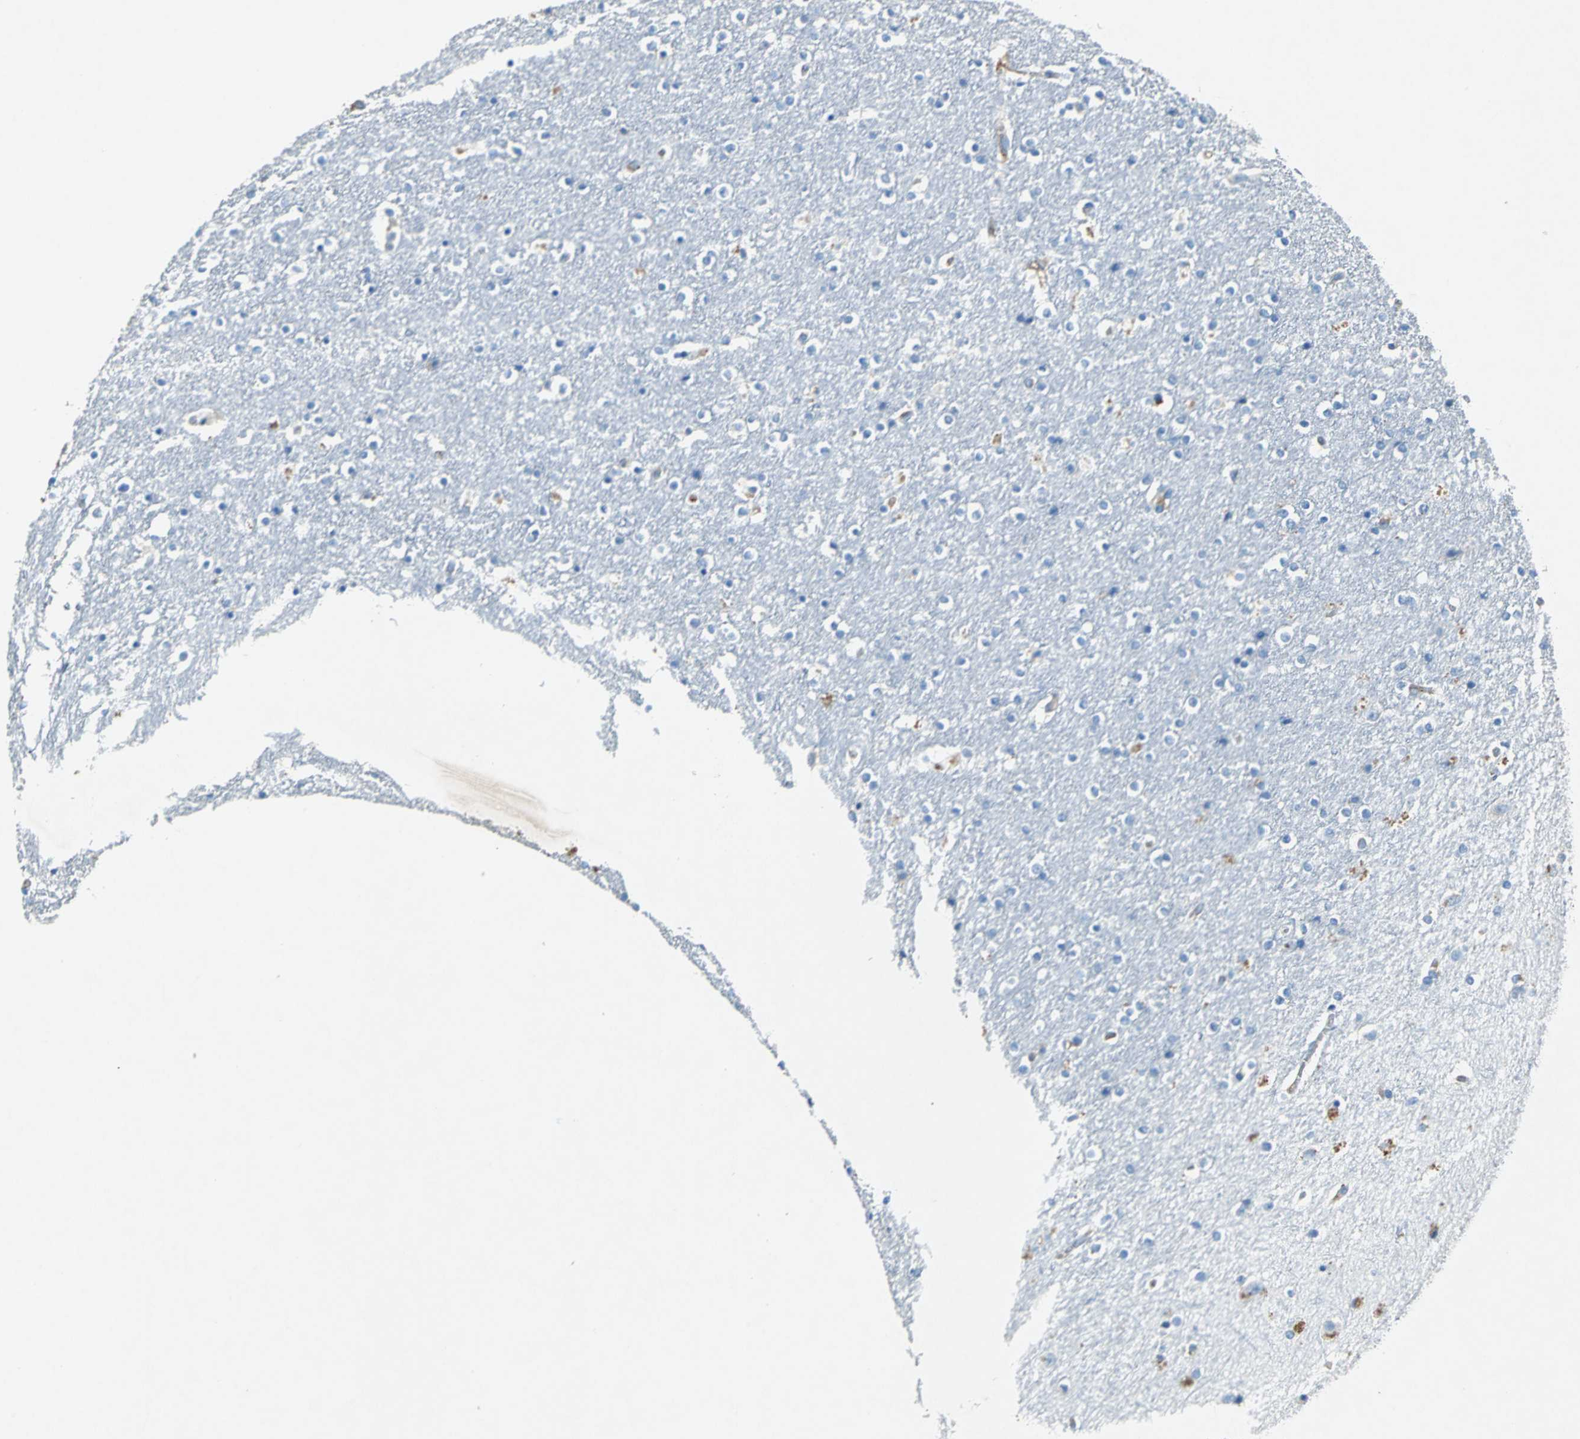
{"staining": {"intensity": "negative", "quantity": "none", "location": "none"}, "tissue": "caudate", "cell_type": "Glial cells", "image_type": "normal", "snomed": [{"axis": "morphology", "description": "Normal tissue, NOS"}, {"axis": "topography", "description": "Lateral ventricle wall"}], "caption": "This is an IHC image of unremarkable caudate. There is no expression in glial cells.", "gene": "RPS13", "patient": {"sex": "female", "age": 54}}